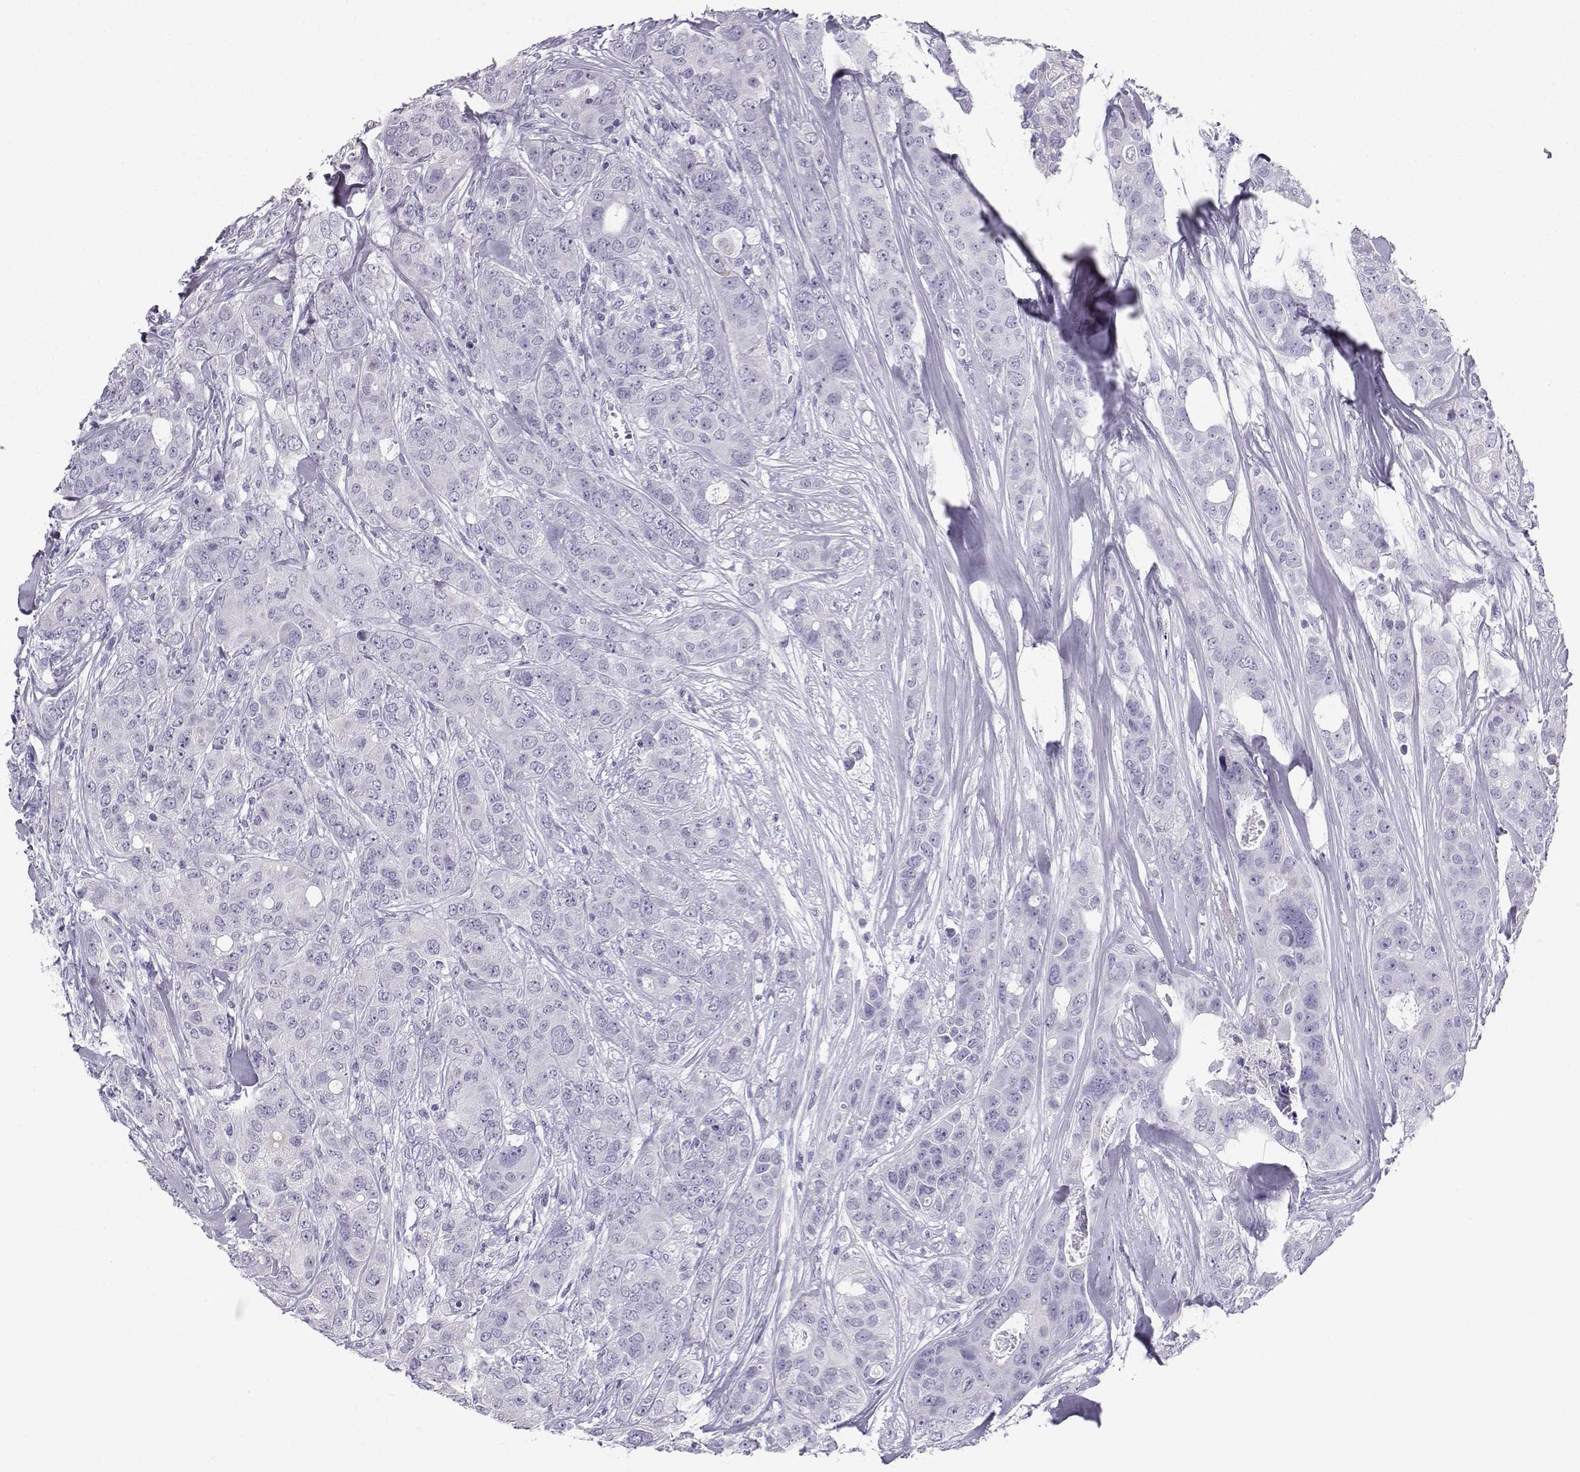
{"staining": {"intensity": "negative", "quantity": "none", "location": "none"}, "tissue": "breast cancer", "cell_type": "Tumor cells", "image_type": "cancer", "snomed": [{"axis": "morphology", "description": "Duct carcinoma"}, {"axis": "topography", "description": "Breast"}], "caption": "Immunohistochemistry (IHC) of human invasive ductal carcinoma (breast) exhibits no staining in tumor cells.", "gene": "NEFL", "patient": {"sex": "female", "age": 43}}